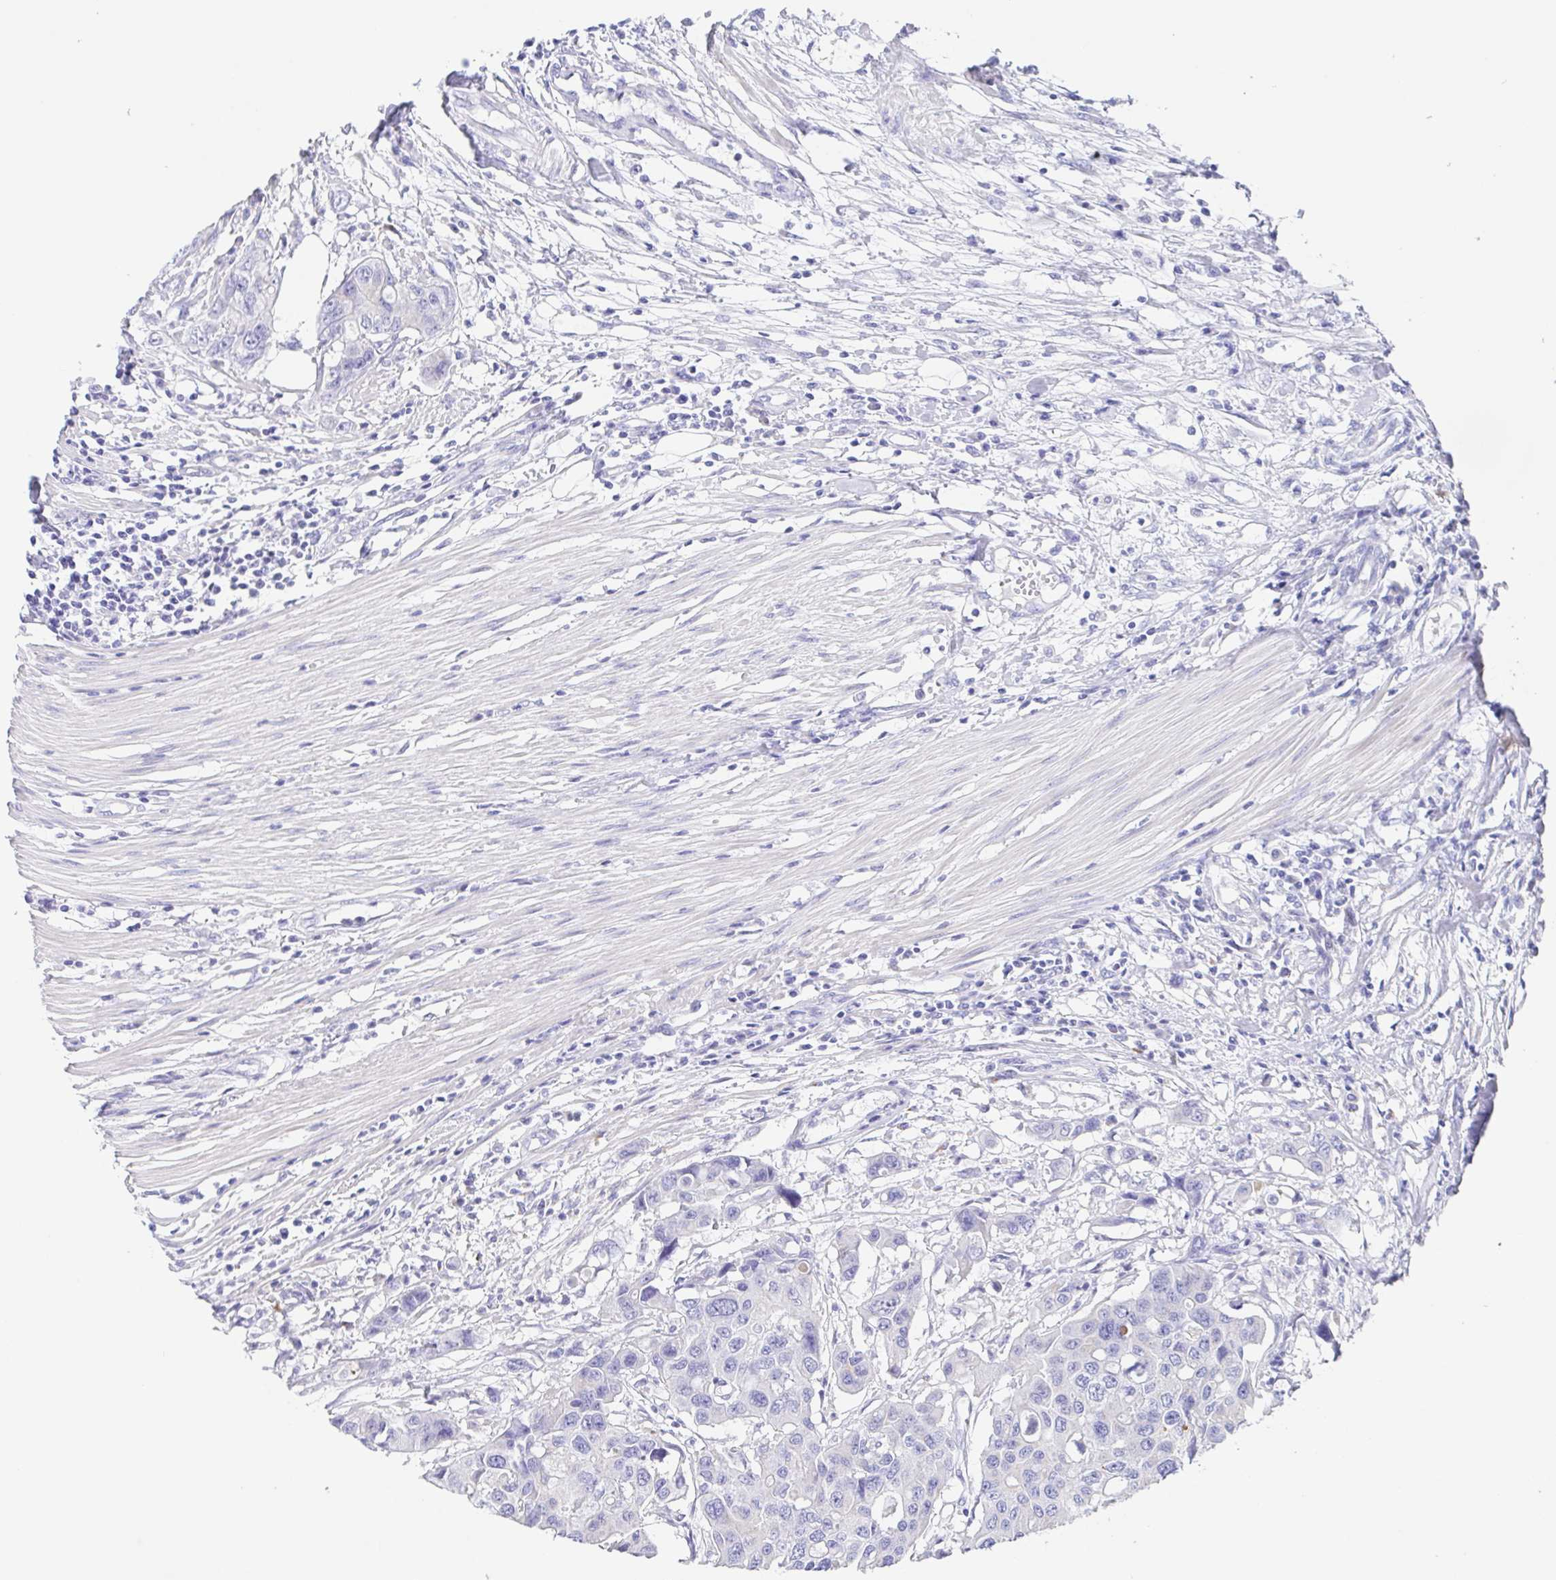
{"staining": {"intensity": "negative", "quantity": "none", "location": "none"}, "tissue": "colorectal cancer", "cell_type": "Tumor cells", "image_type": "cancer", "snomed": [{"axis": "morphology", "description": "Adenocarcinoma, NOS"}, {"axis": "topography", "description": "Colon"}], "caption": "The immunohistochemistry photomicrograph has no significant expression in tumor cells of adenocarcinoma (colorectal) tissue.", "gene": "SCG3", "patient": {"sex": "male", "age": 77}}